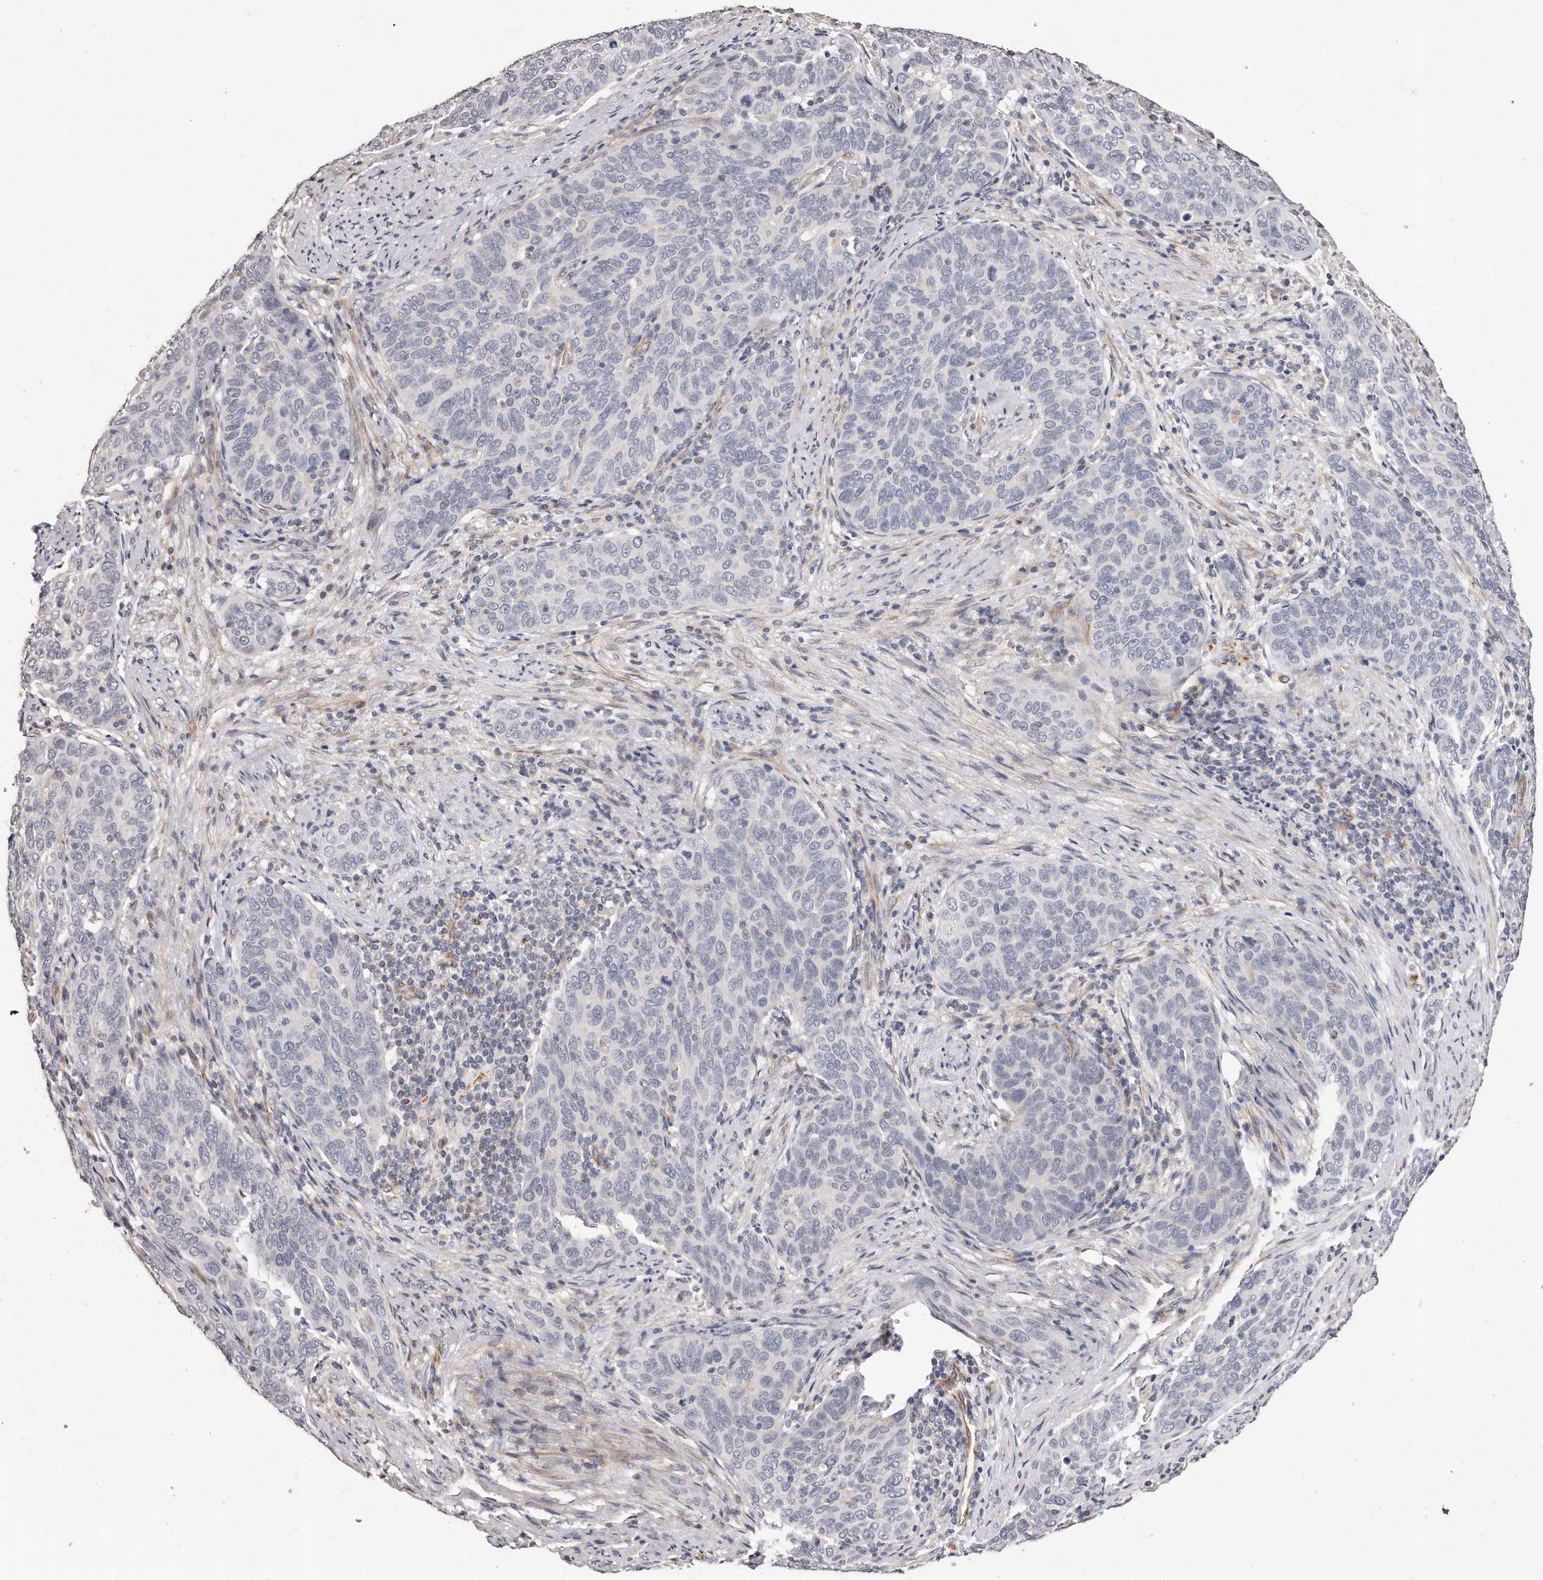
{"staining": {"intensity": "negative", "quantity": "none", "location": "none"}, "tissue": "cervical cancer", "cell_type": "Tumor cells", "image_type": "cancer", "snomed": [{"axis": "morphology", "description": "Squamous cell carcinoma, NOS"}, {"axis": "topography", "description": "Cervix"}], "caption": "Tumor cells show no significant expression in cervical squamous cell carcinoma.", "gene": "ZYG11A", "patient": {"sex": "female", "age": 60}}